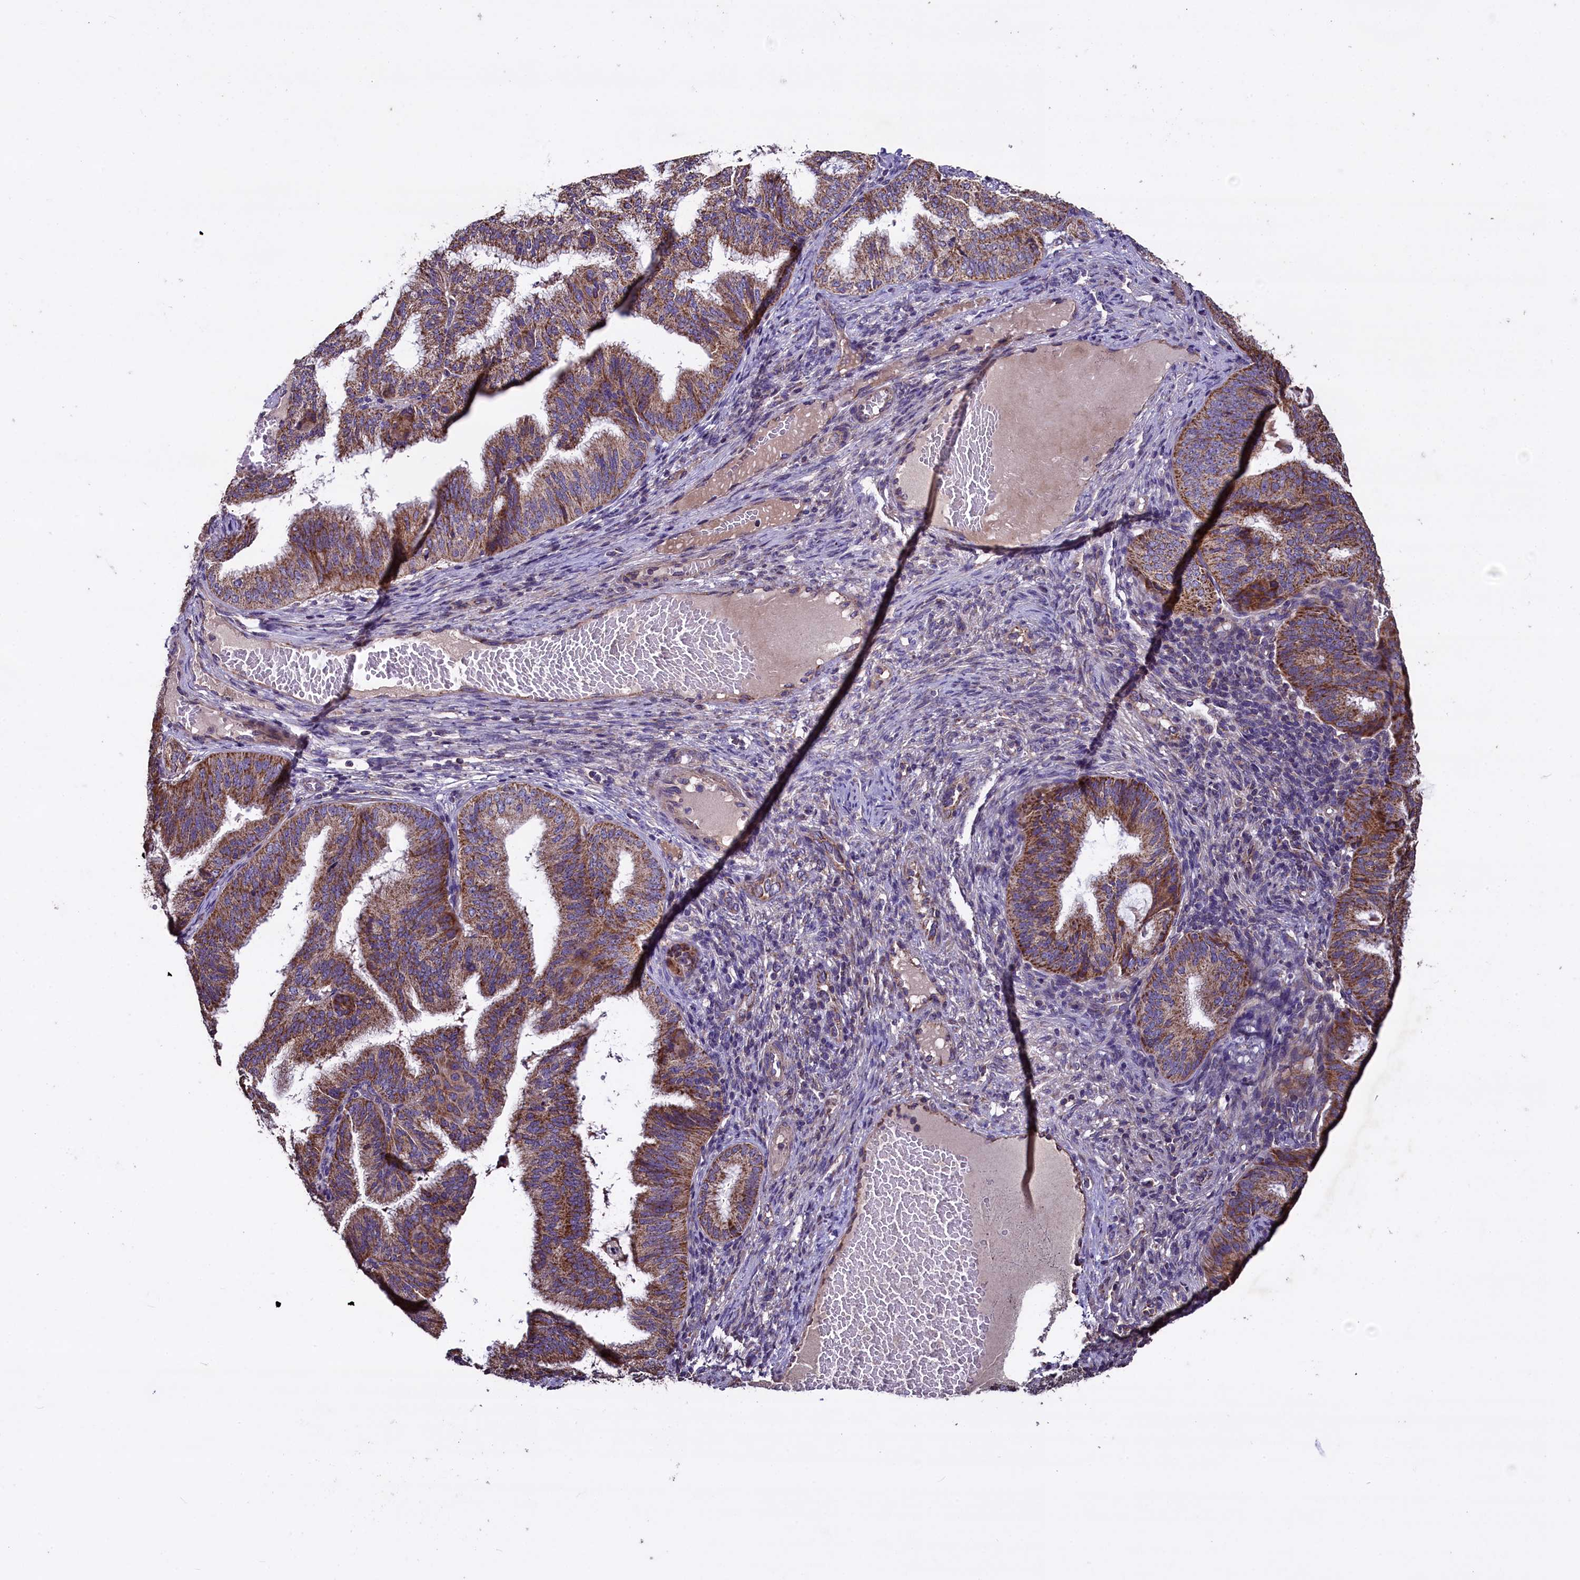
{"staining": {"intensity": "moderate", "quantity": ">75%", "location": "cytoplasmic/membranous"}, "tissue": "endometrial cancer", "cell_type": "Tumor cells", "image_type": "cancer", "snomed": [{"axis": "morphology", "description": "Adenocarcinoma, NOS"}, {"axis": "topography", "description": "Endometrium"}], "caption": "IHC of human adenocarcinoma (endometrial) shows medium levels of moderate cytoplasmic/membranous expression in approximately >75% of tumor cells.", "gene": "COQ9", "patient": {"sex": "female", "age": 49}}